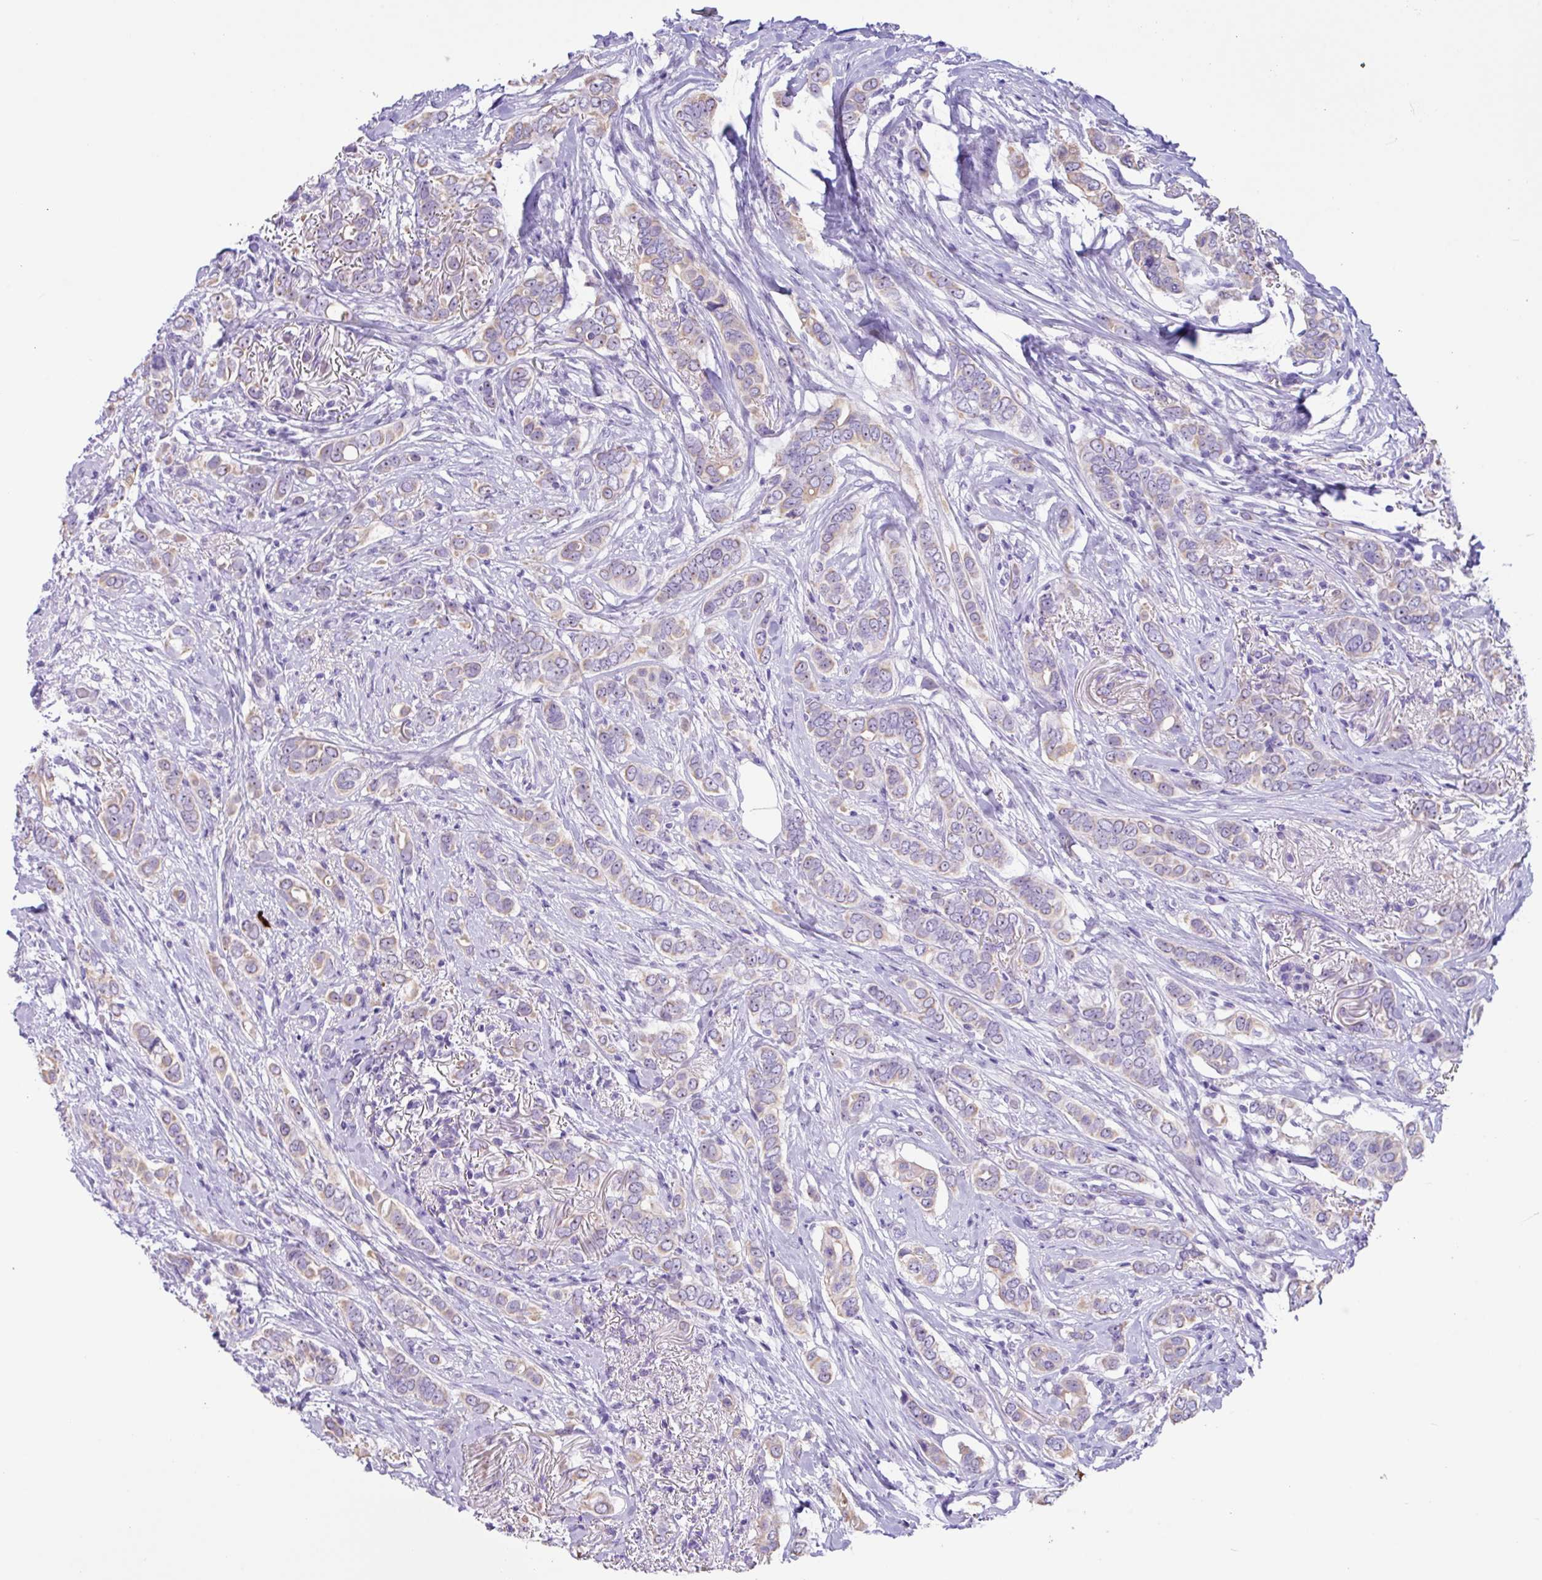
{"staining": {"intensity": "weak", "quantity": "<25%", "location": "cytoplasmic/membranous"}, "tissue": "breast cancer", "cell_type": "Tumor cells", "image_type": "cancer", "snomed": [{"axis": "morphology", "description": "Lobular carcinoma"}, {"axis": "topography", "description": "Breast"}], "caption": "High power microscopy photomicrograph of an immunohistochemistry (IHC) histopathology image of breast cancer, revealing no significant expression in tumor cells. (DAB immunohistochemistry visualized using brightfield microscopy, high magnification).", "gene": "MRM2", "patient": {"sex": "female", "age": 51}}